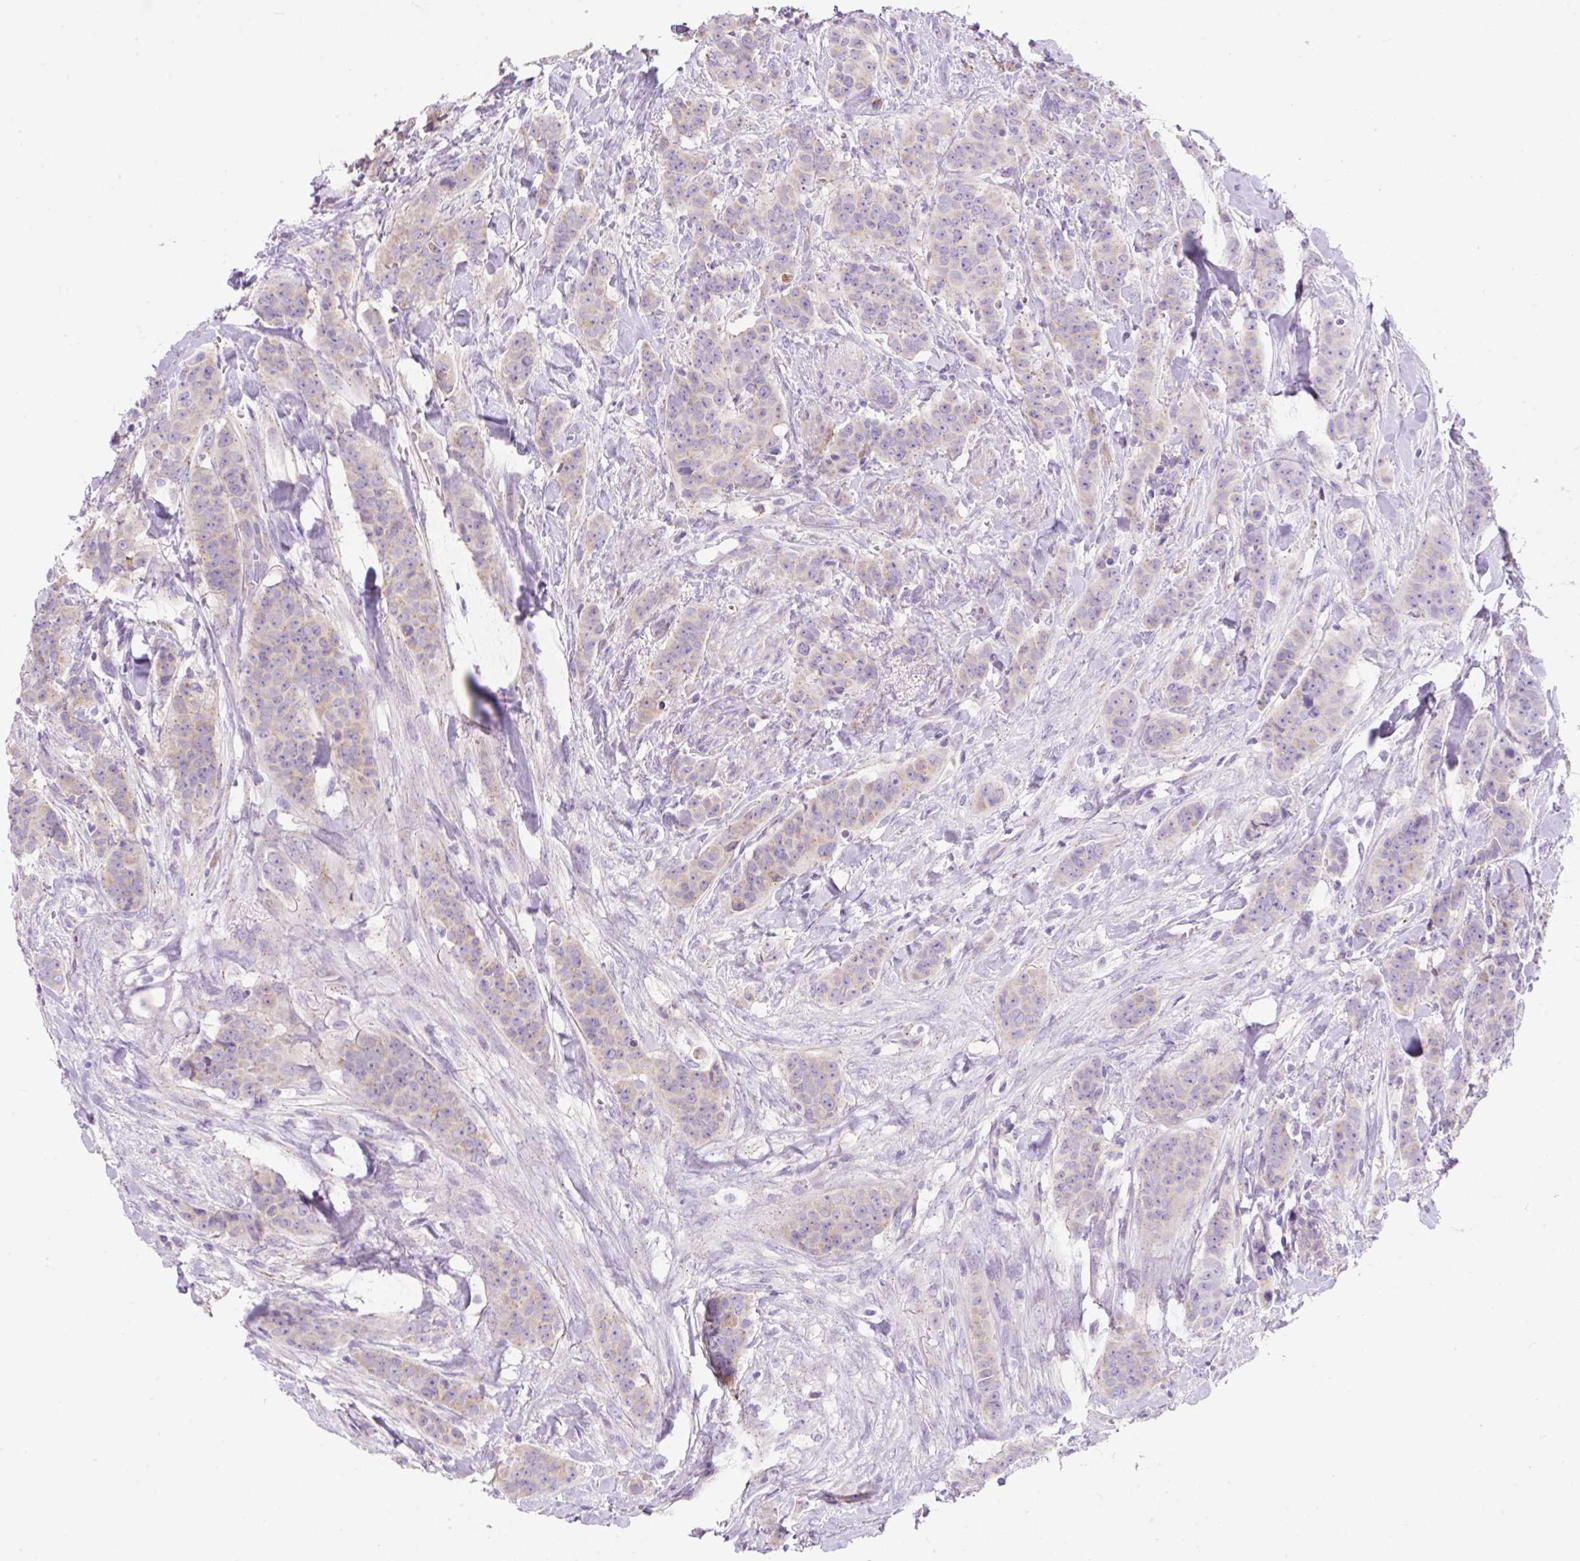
{"staining": {"intensity": "weak", "quantity": "25%-75%", "location": "cytoplasmic/membranous"}, "tissue": "breast cancer", "cell_type": "Tumor cells", "image_type": "cancer", "snomed": [{"axis": "morphology", "description": "Duct carcinoma"}, {"axis": "topography", "description": "Breast"}], "caption": "Breast cancer tissue displays weak cytoplasmic/membranous expression in about 25%-75% of tumor cells, visualized by immunohistochemistry.", "gene": "SUSD5", "patient": {"sex": "female", "age": 40}}